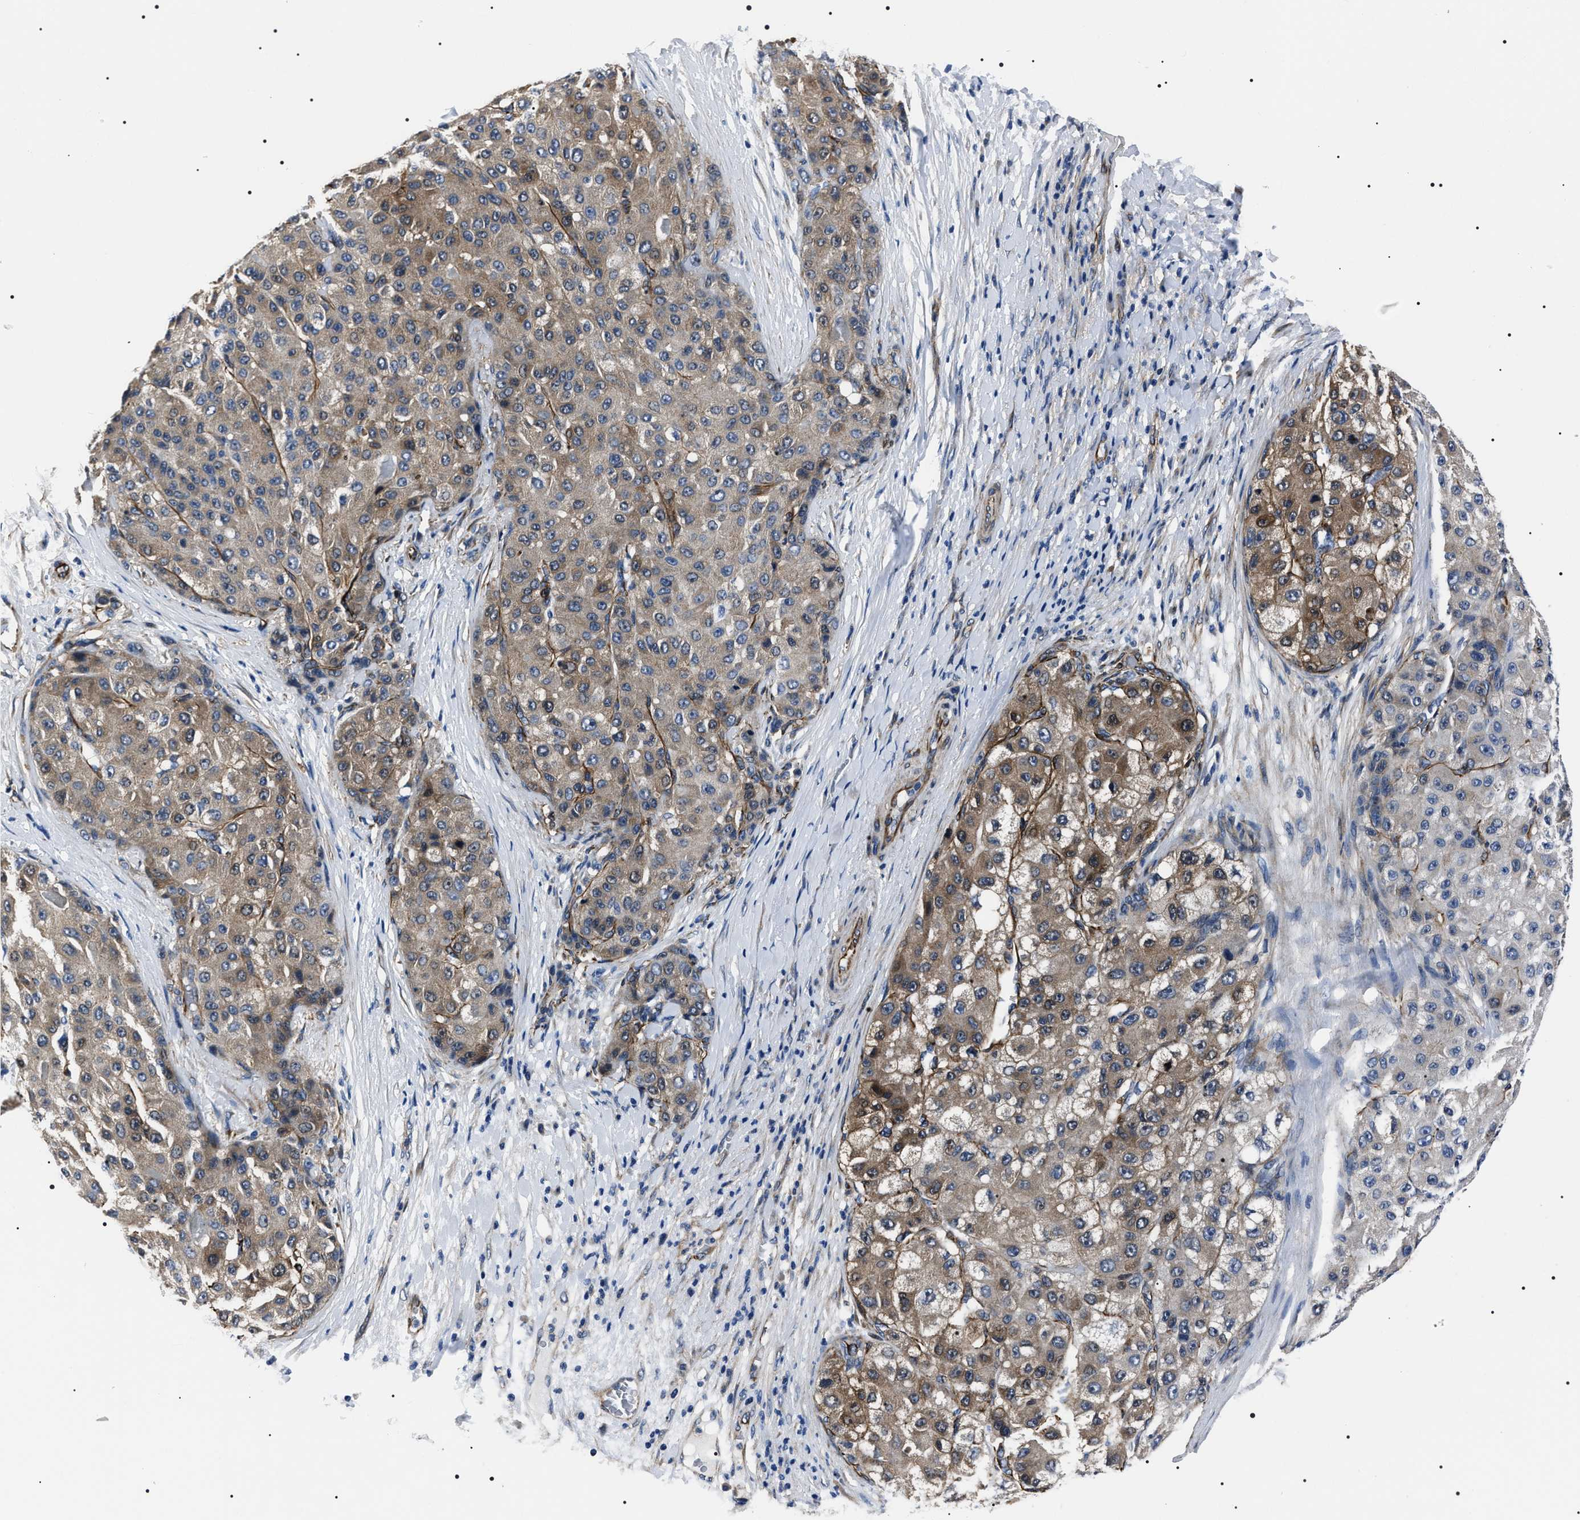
{"staining": {"intensity": "moderate", "quantity": ">75%", "location": "cytoplasmic/membranous"}, "tissue": "liver cancer", "cell_type": "Tumor cells", "image_type": "cancer", "snomed": [{"axis": "morphology", "description": "Carcinoma, Hepatocellular, NOS"}, {"axis": "topography", "description": "Liver"}], "caption": "This is an image of immunohistochemistry (IHC) staining of liver cancer, which shows moderate staining in the cytoplasmic/membranous of tumor cells.", "gene": "BAG2", "patient": {"sex": "male", "age": 80}}